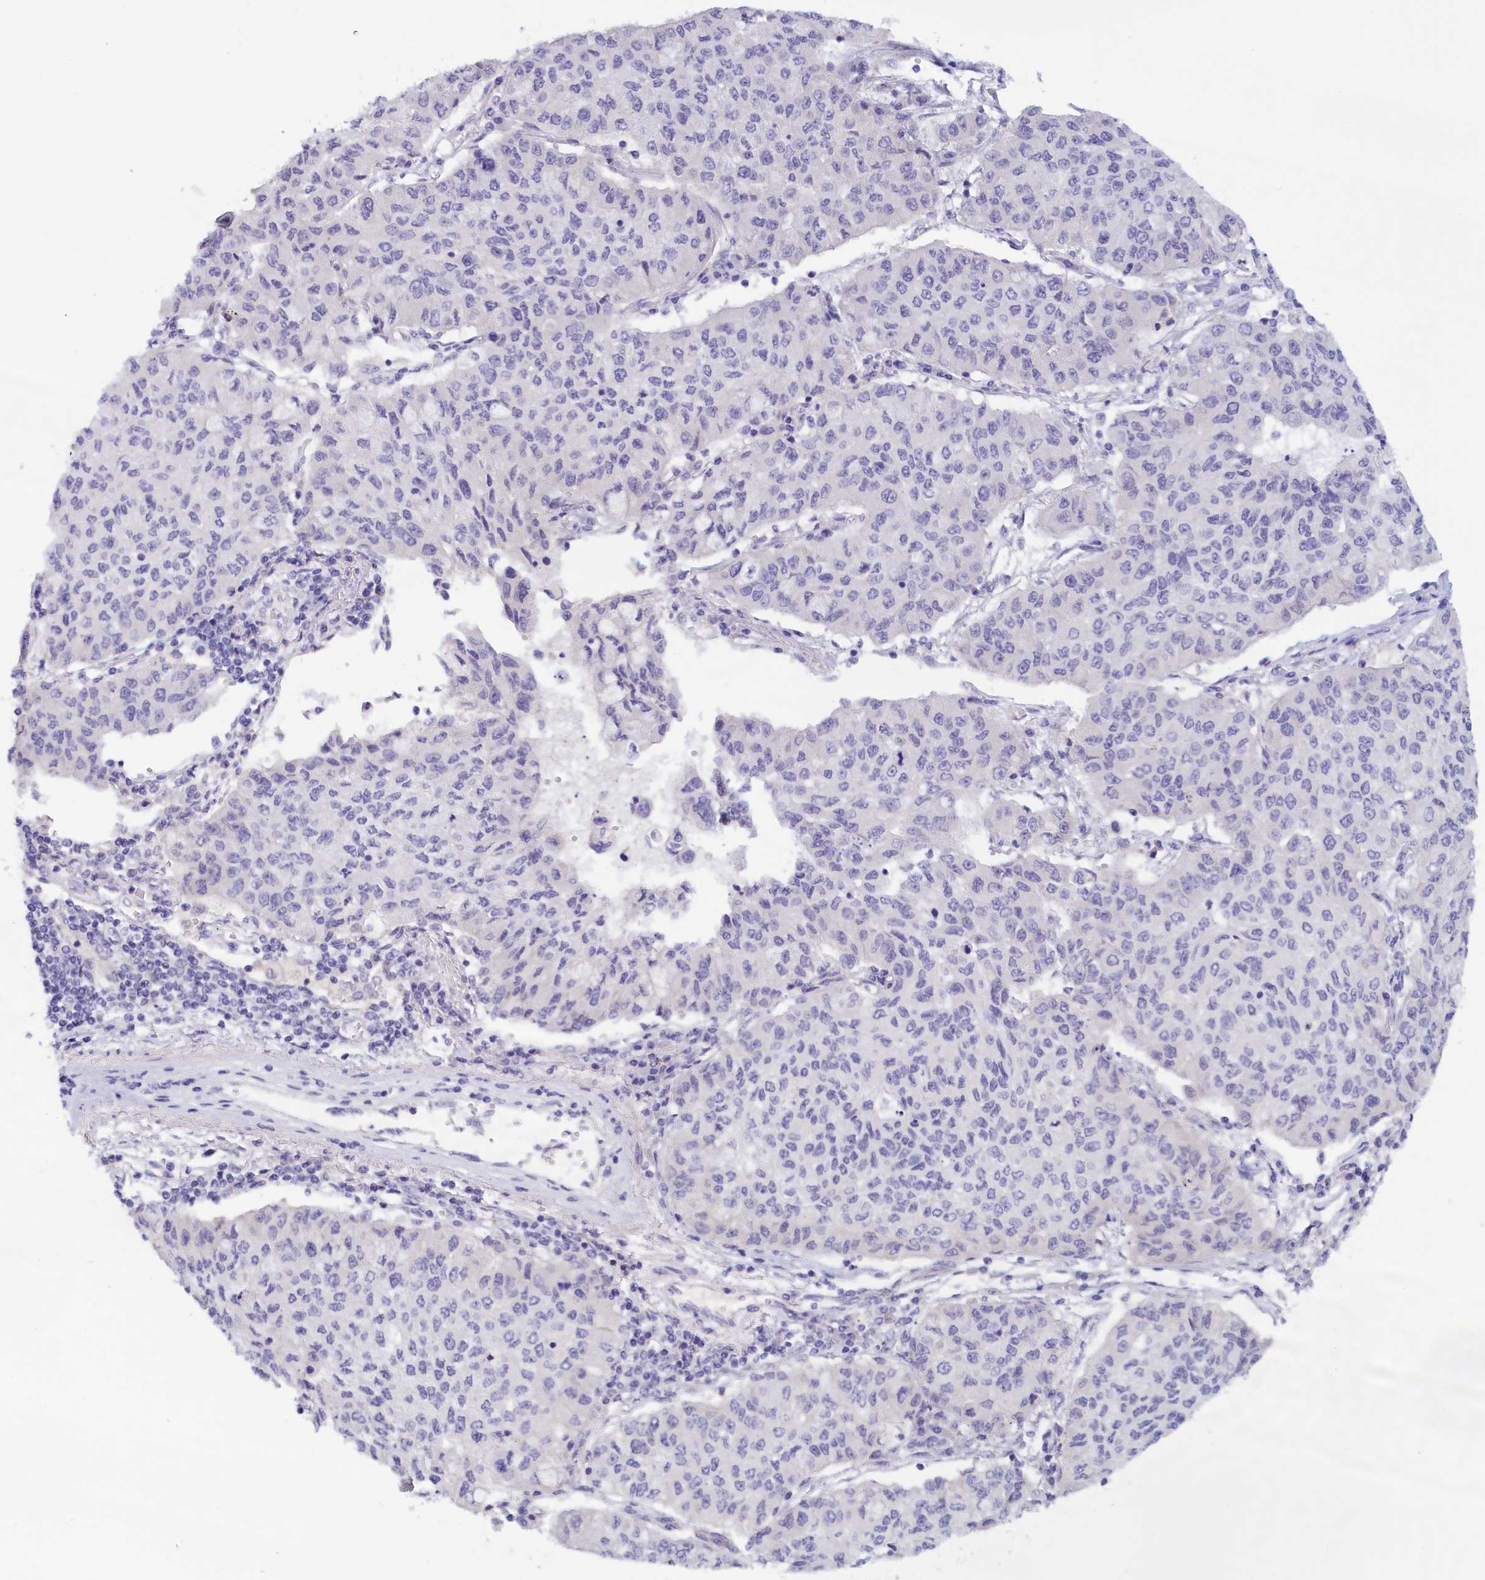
{"staining": {"intensity": "negative", "quantity": "none", "location": "none"}, "tissue": "lung cancer", "cell_type": "Tumor cells", "image_type": "cancer", "snomed": [{"axis": "morphology", "description": "Squamous cell carcinoma, NOS"}, {"axis": "topography", "description": "Lung"}], "caption": "Tumor cells are negative for protein expression in human lung cancer (squamous cell carcinoma).", "gene": "IGFALS", "patient": {"sex": "male", "age": 74}}